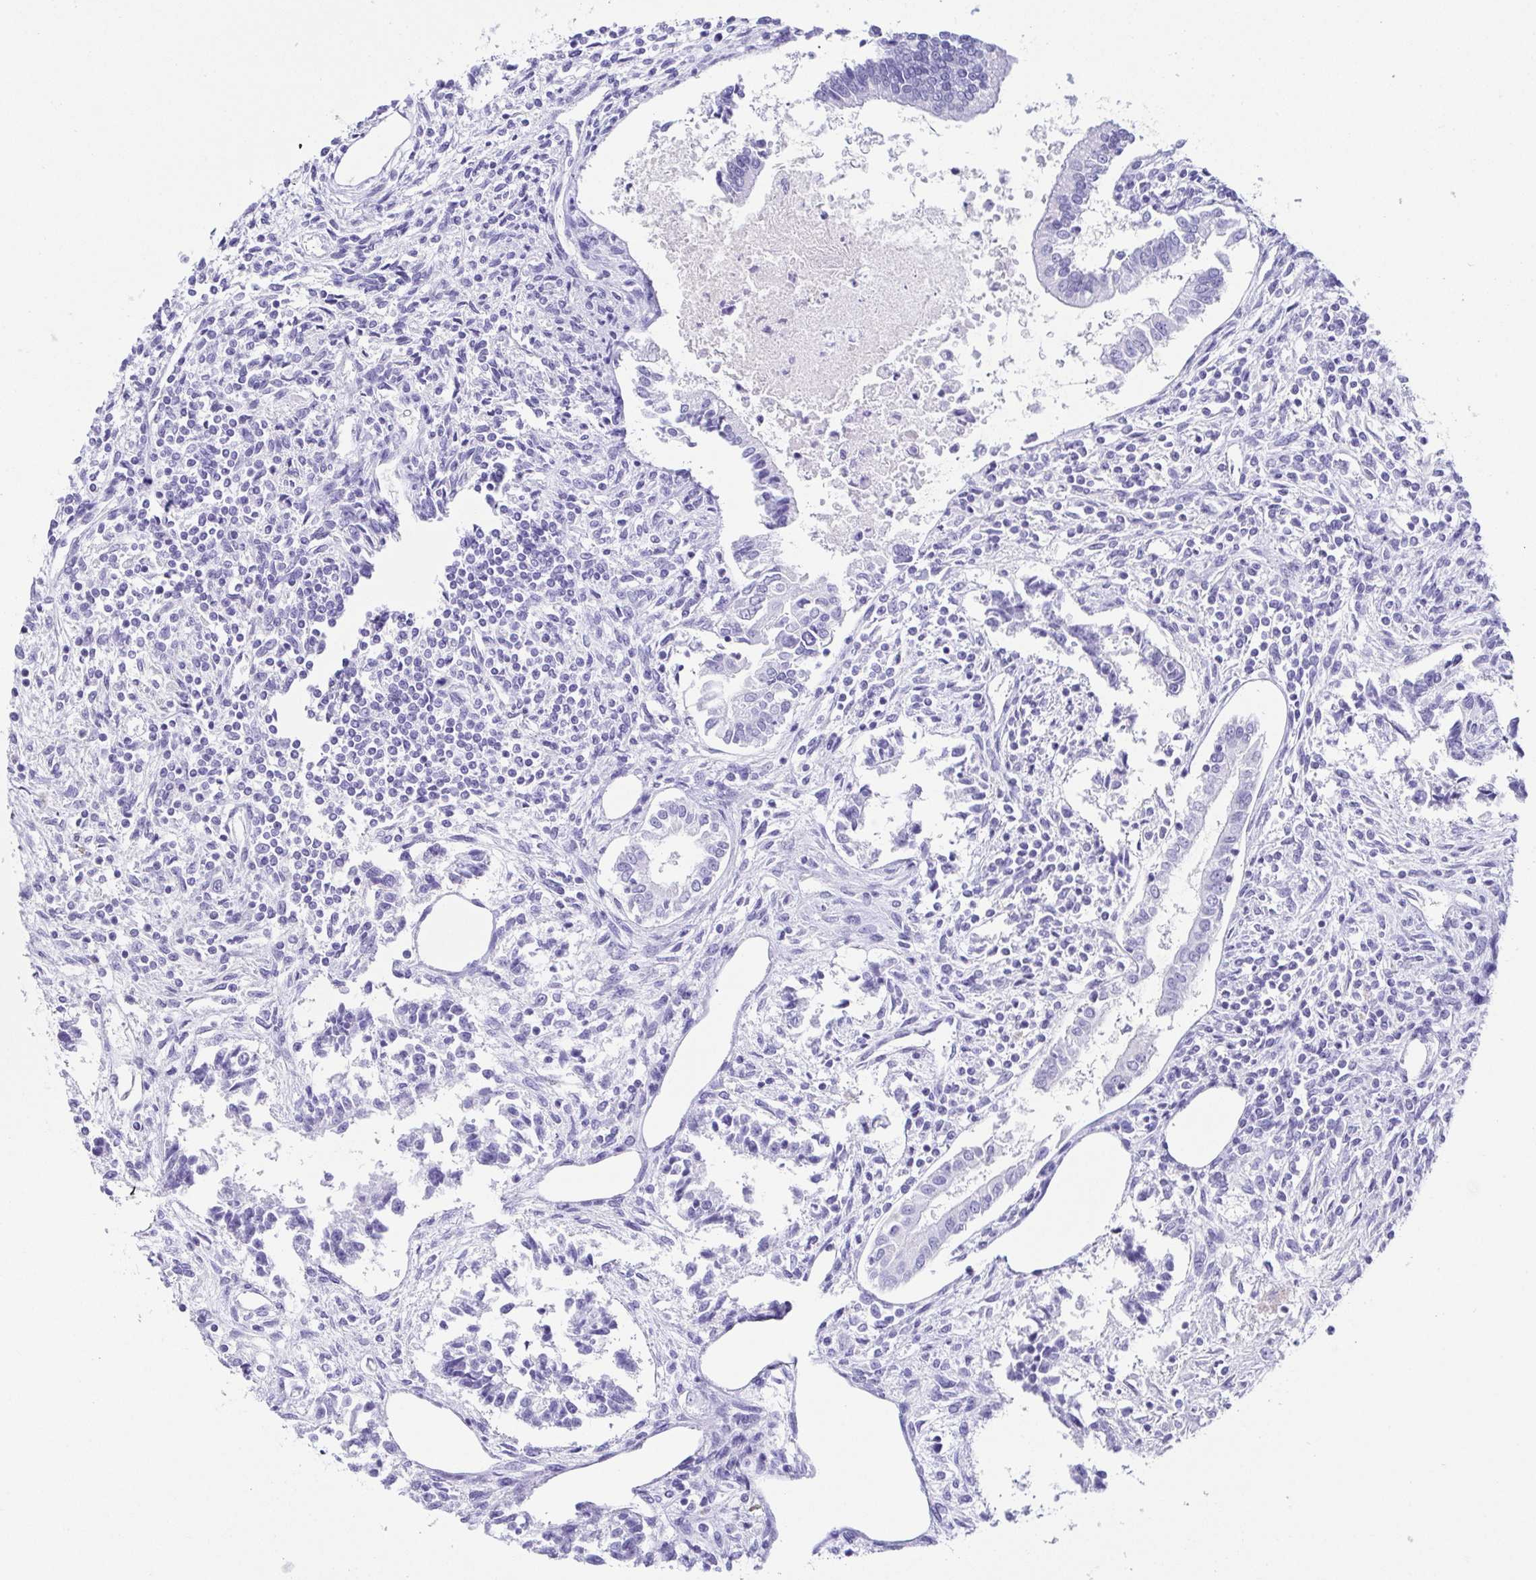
{"staining": {"intensity": "negative", "quantity": "none", "location": "none"}, "tissue": "testis cancer", "cell_type": "Tumor cells", "image_type": "cancer", "snomed": [{"axis": "morphology", "description": "Carcinoma, Embryonal, NOS"}, {"axis": "topography", "description": "Testis"}], "caption": "Tumor cells show no significant expression in testis embryonal carcinoma. (DAB immunohistochemistry (IHC) with hematoxylin counter stain).", "gene": "CD164L2", "patient": {"sex": "male", "age": 37}}